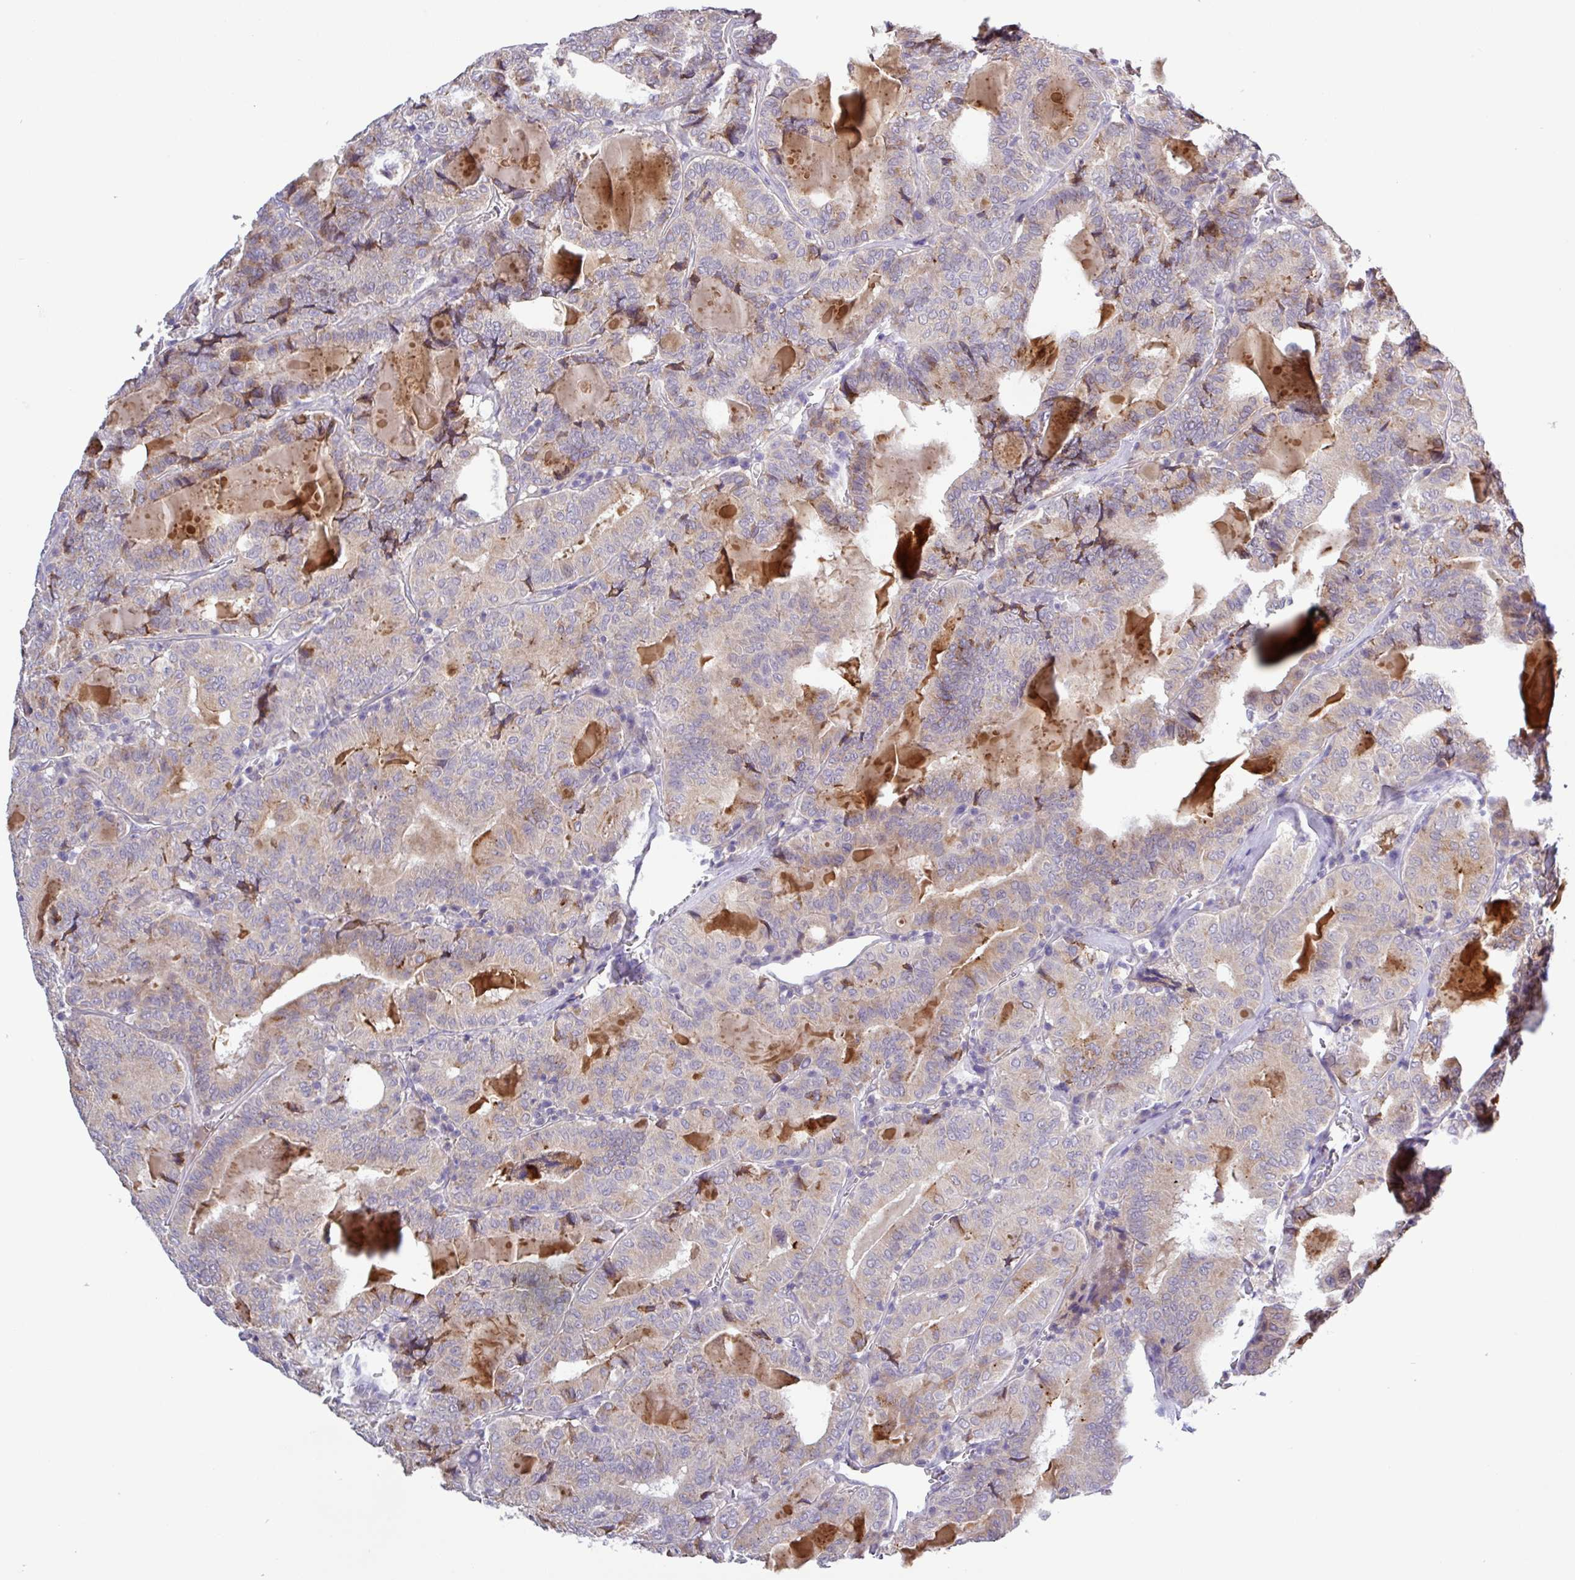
{"staining": {"intensity": "weak", "quantity": "<25%", "location": "cytoplasmic/membranous"}, "tissue": "thyroid cancer", "cell_type": "Tumor cells", "image_type": "cancer", "snomed": [{"axis": "morphology", "description": "Papillary adenocarcinoma, NOS"}, {"axis": "topography", "description": "Thyroid gland"}], "caption": "Immunohistochemistry (IHC) of human thyroid papillary adenocarcinoma displays no expression in tumor cells.", "gene": "SFTPB", "patient": {"sex": "female", "age": 72}}